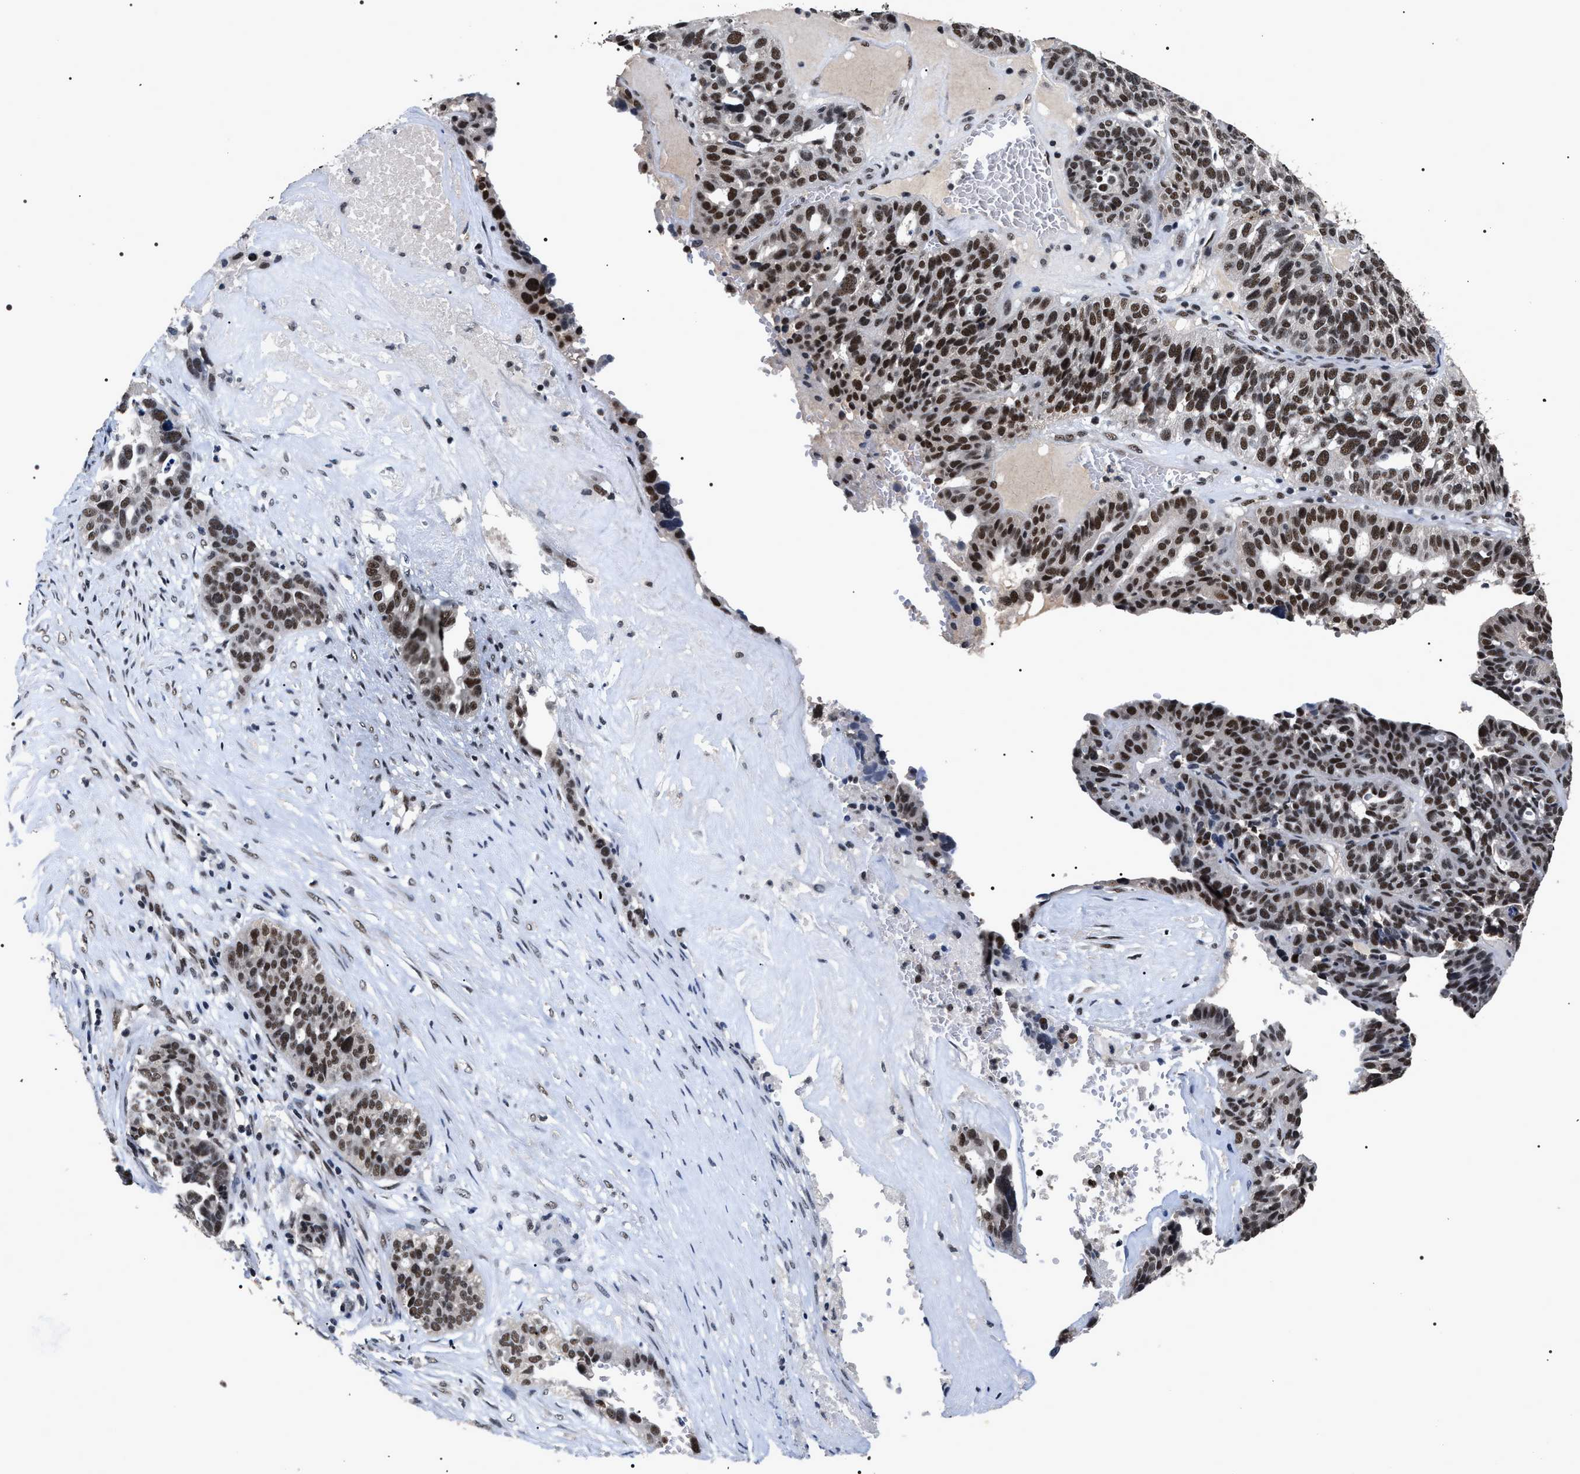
{"staining": {"intensity": "moderate", "quantity": ">75%", "location": "nuclear"}, "tissue": "ovarian cancer", "cell_type": "Tumor cells", "image_type": "cancer", "snomed": [{"axis": "morphology", "description": "Cystadenocarcinoma, serous, NOS"}, {"axis": "topography", "description": "Ovary"}], "caption": "Protein staining of ovarian serous cystadenocarcinoma tissue exhibits moderate nuclear expression in approximately >75% of tumor cells.", "gene": "RRP1B", "patient": {"sex": "female", "age": 59}}